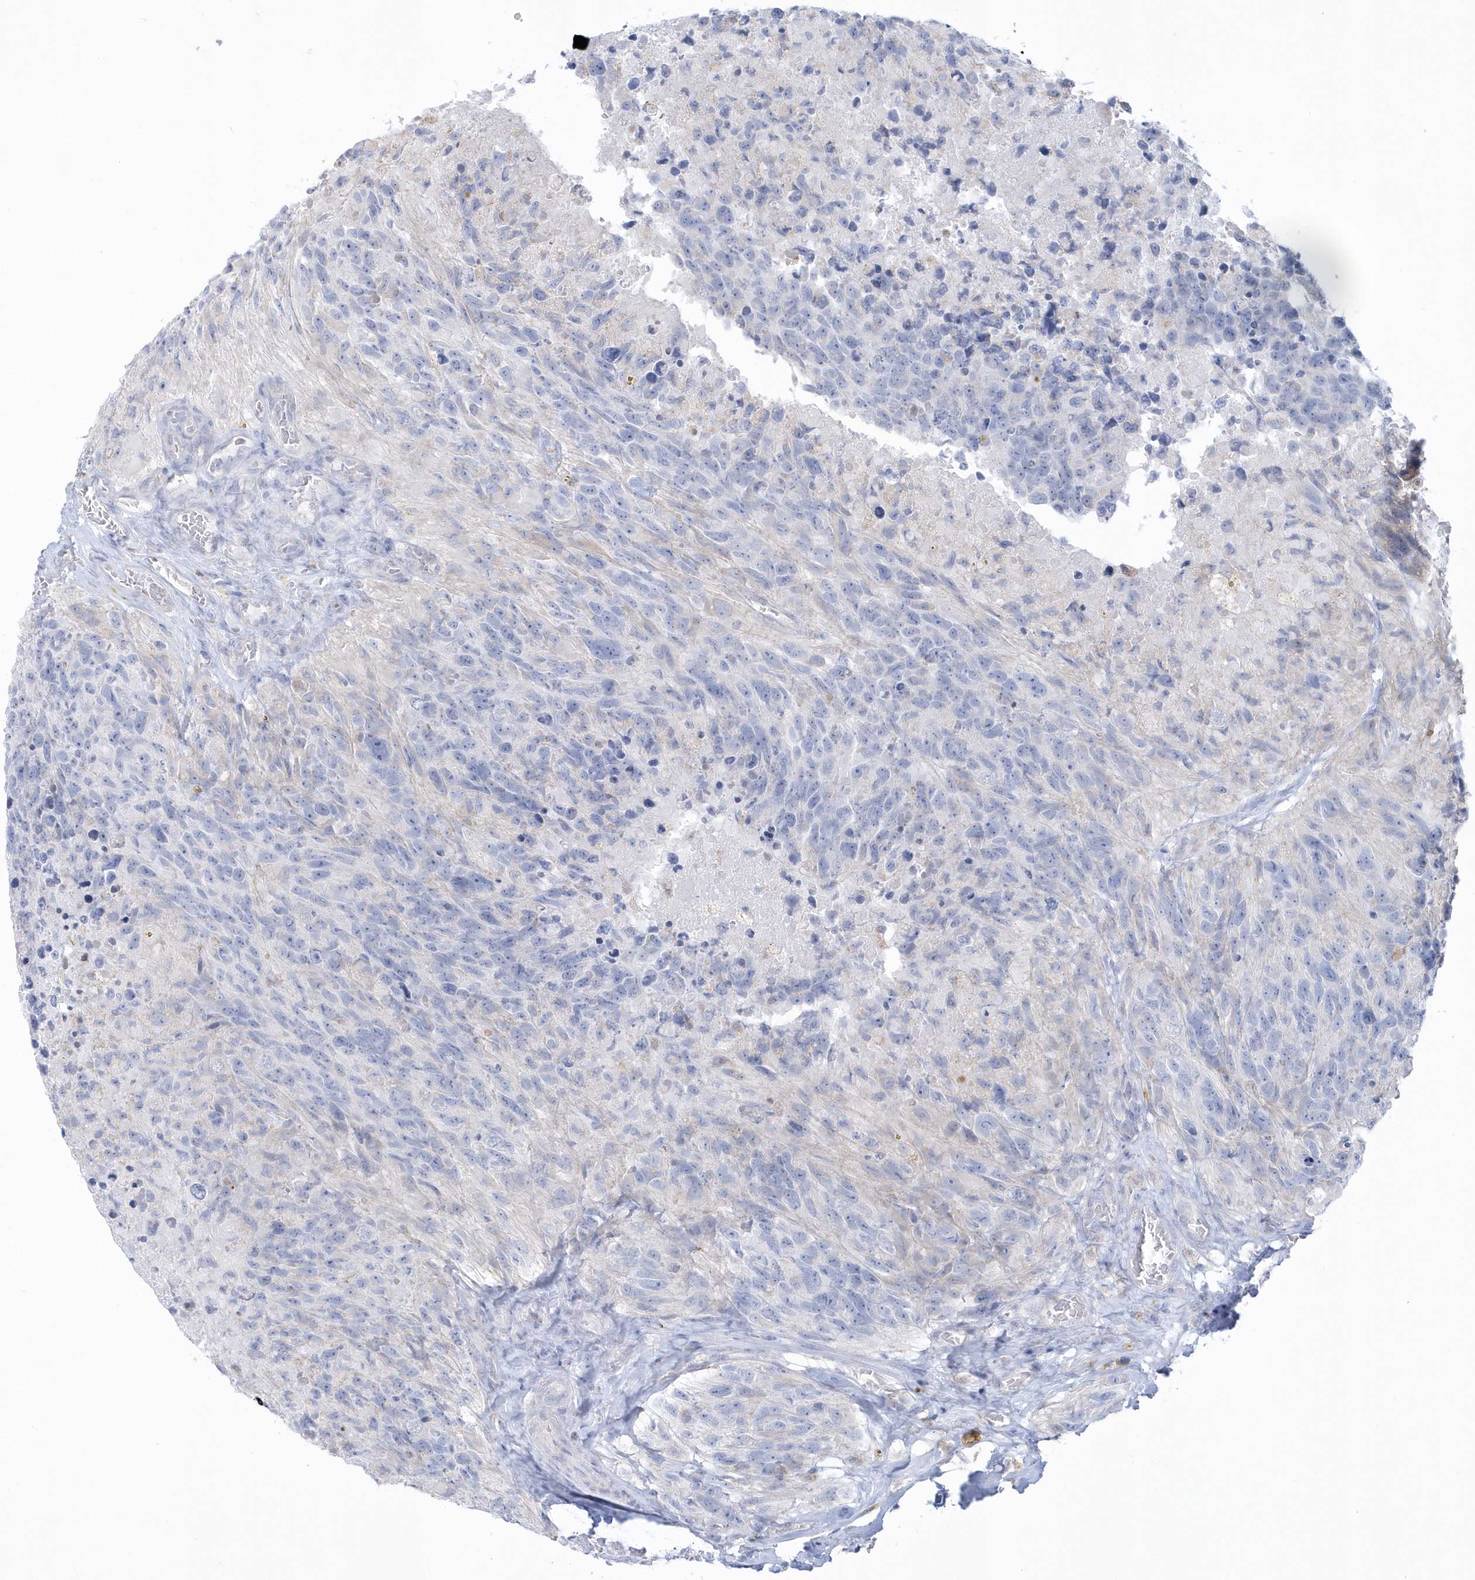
{"staining": {"intensity": "negative", "quantity": "none", "location": "none"}, "tissue": "glioma", "cell_type": "Tumor cells", "image_type": "cancer", "snomed": [{"axis": "morphology", "description": "Glioma, malignant, High grade"}, {"axis": "topography", "description": "Brain"}], "caption": "Immunohistochemical staining of malignant glioma (high-grade) demonstrates no significant positivity in tumor cells.", "gene": "PCBD1", "patient": {"sex": "male", "age": 69}}